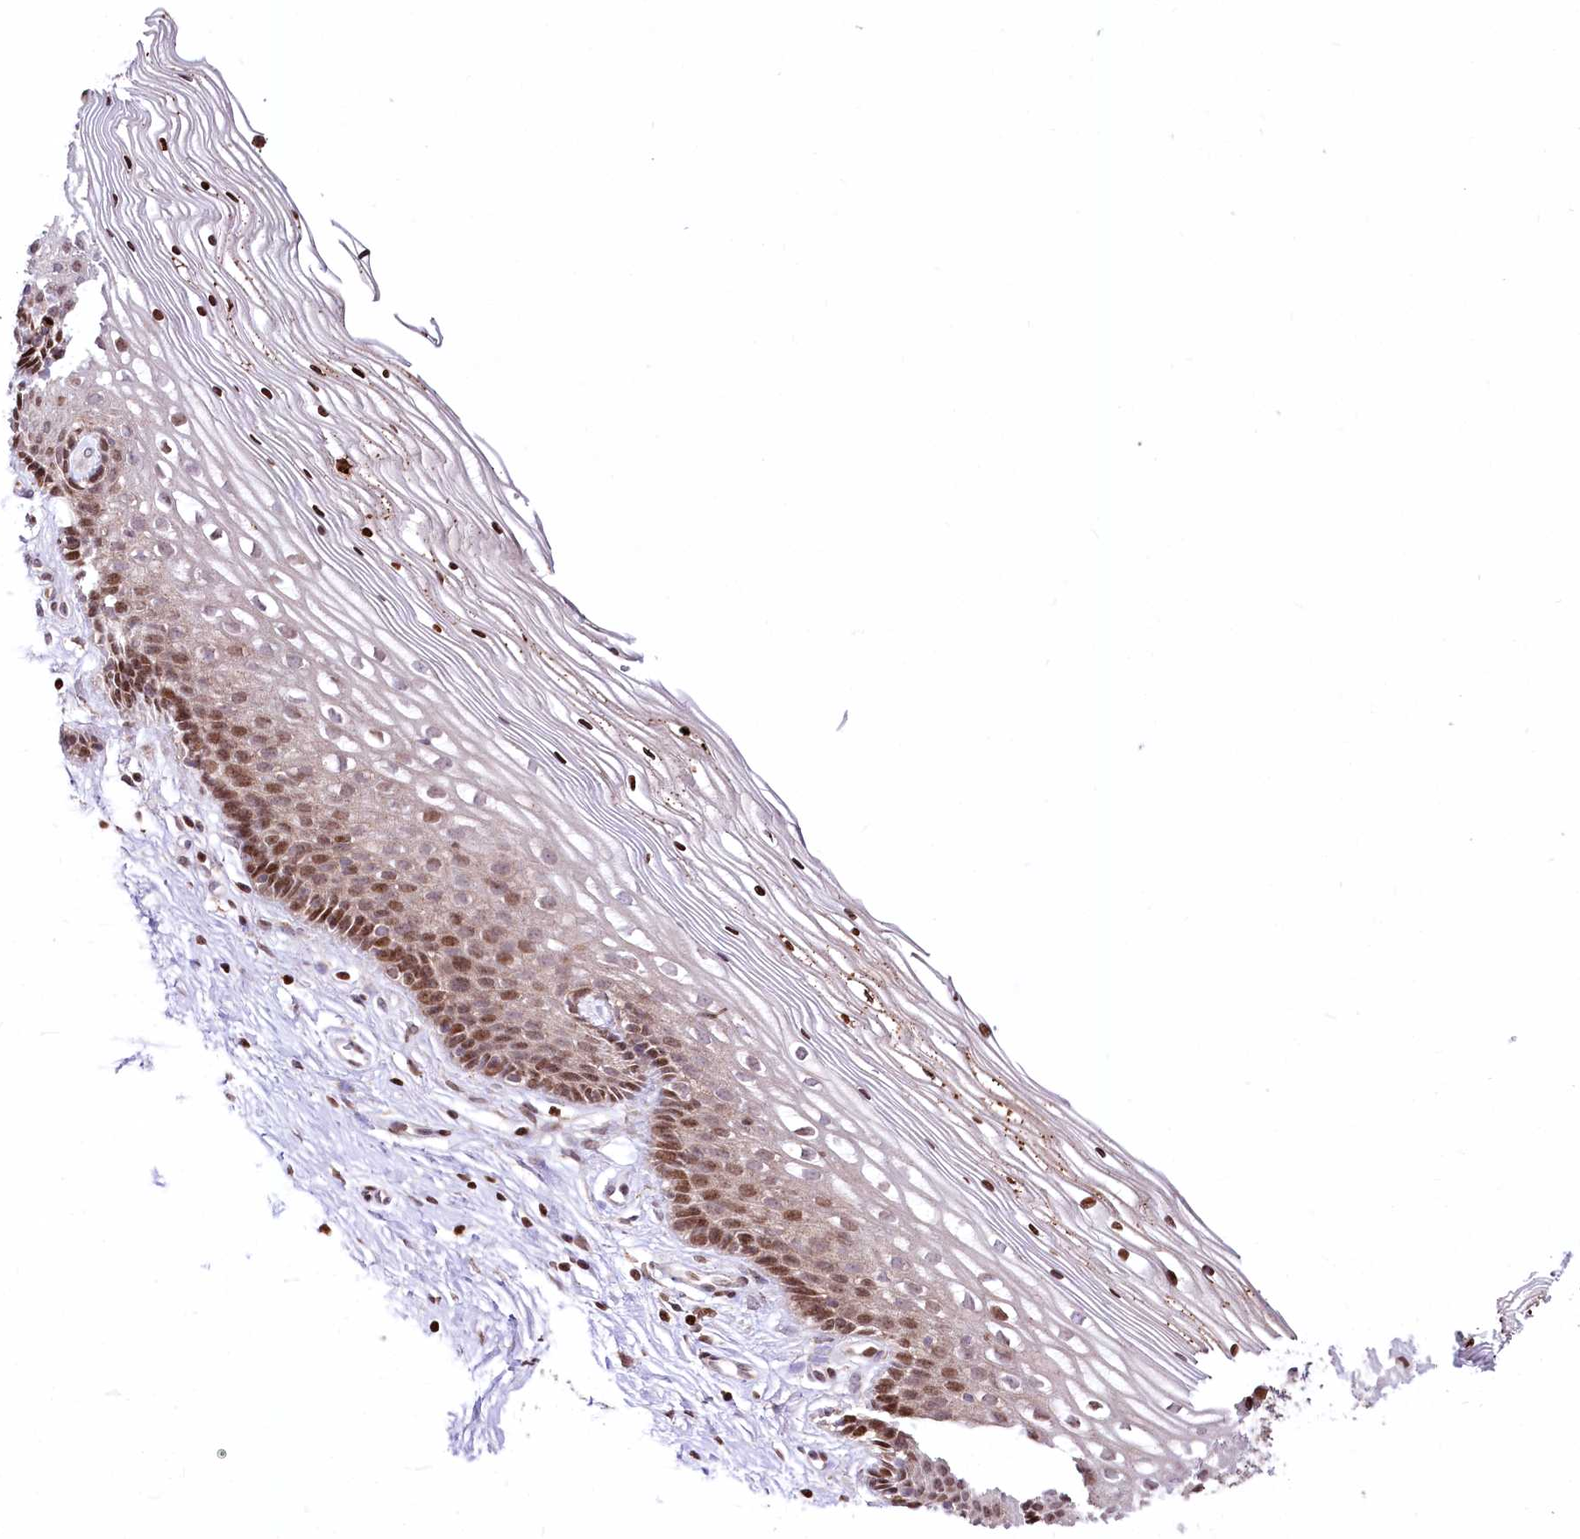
{"staining": {"intensity": "moderate", "quantity": ">75%", "location": "nuclear"}, "tissue": "cervix", "cell_type": "Glandular cells", "image_type": "normal", "snomed": [{"axis": "morphology", "description": "Normal tissue, NOS"}, {"axis": "topography", "description": "Cervix"}], "caption": "A brown stain shows moderate nuclear expression of a protein in glandular cells of benign human cervix. The protein of interest is stained brown, and the nuclei are stained in blue (DAB IHC with brightfield microscopy, high magnification).", "gene": "ZFYVE27", "patient": {"sex": "female", "age": 33}}